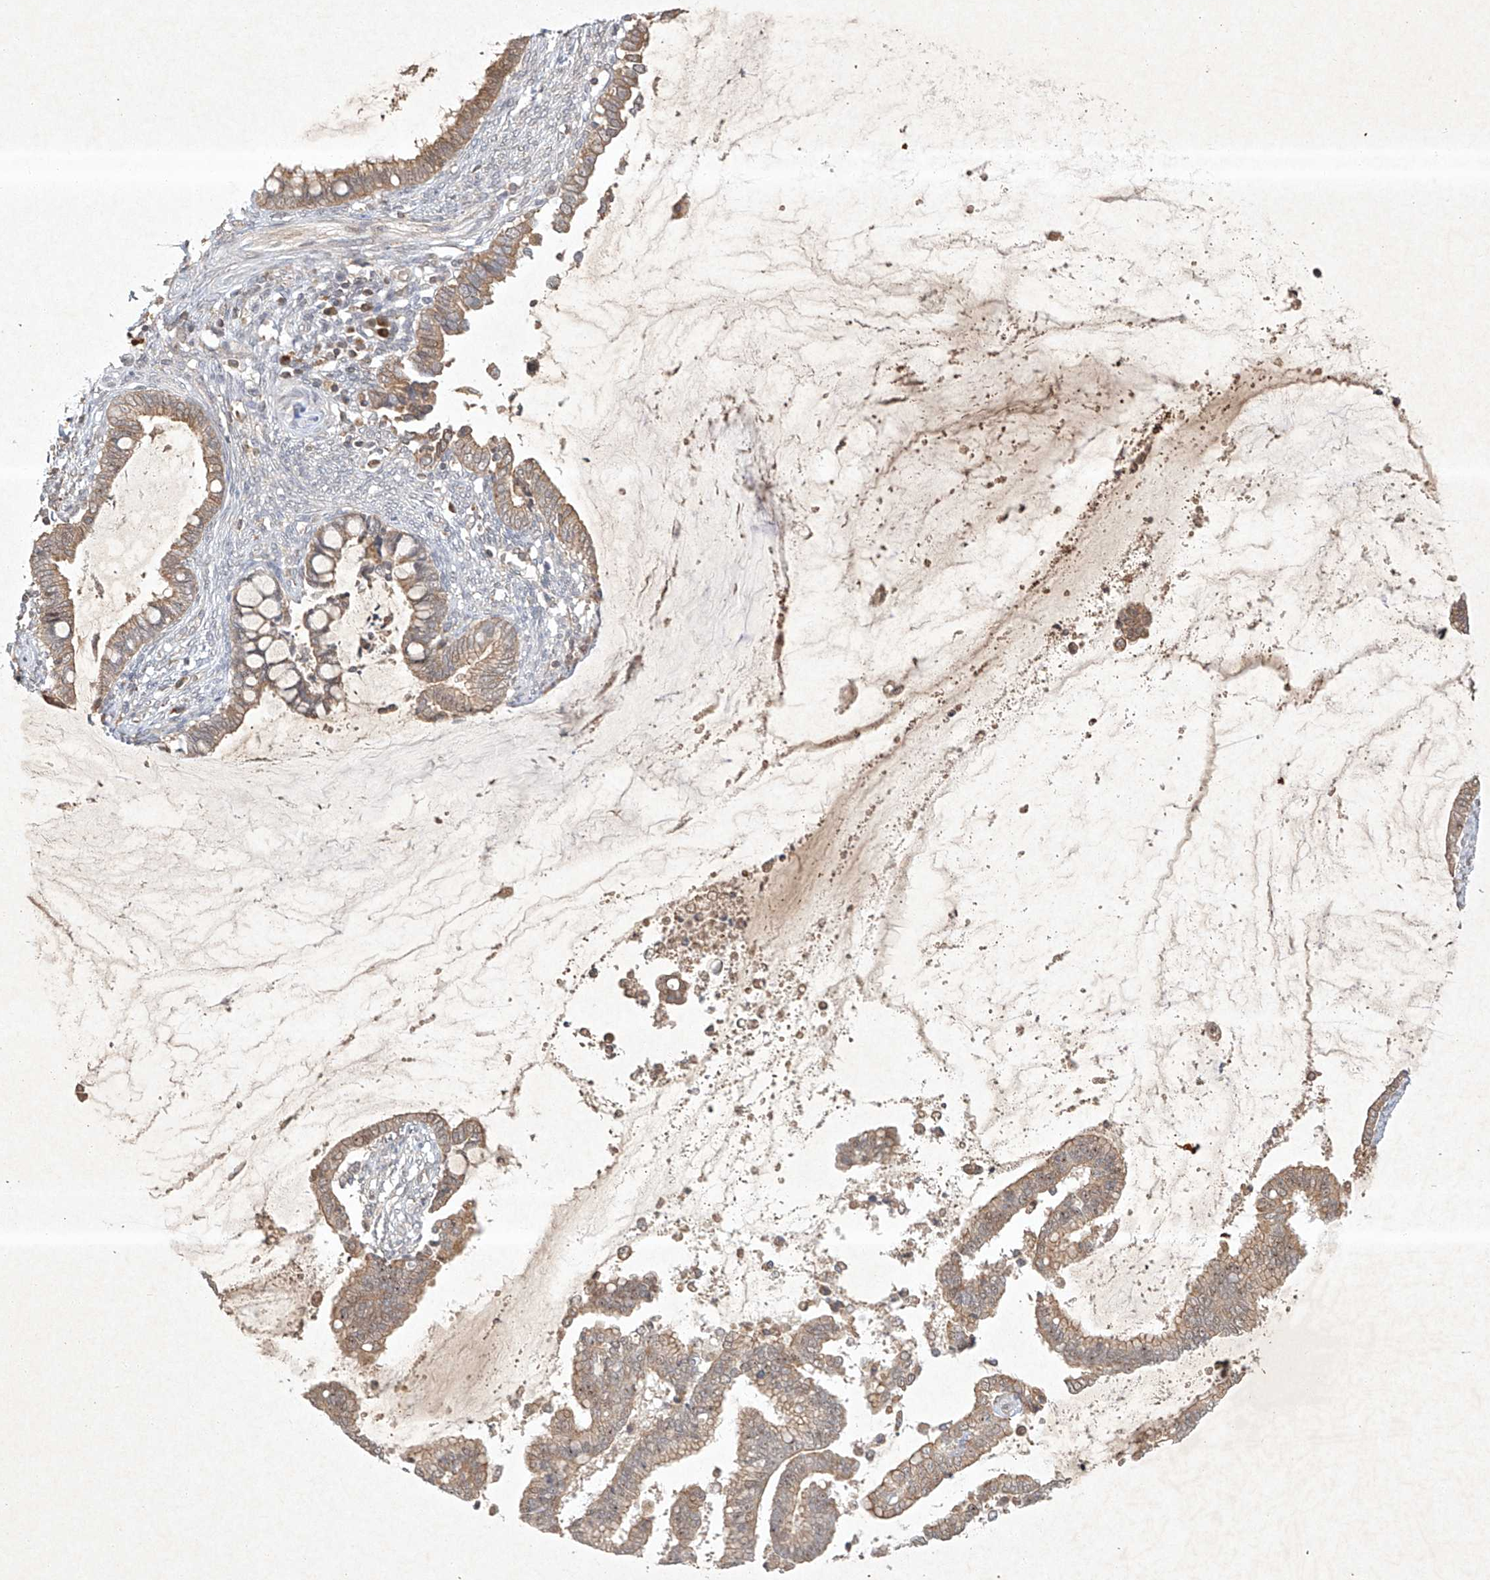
{"staining": {"intensity": "weak", "quantity": ">75%", "location": "cytoplasmic/membranous,nuclear"}, "tissue": "cervical cancer", "cell_type": "Tumor cells", "image_type": "cancer", "snomed": [{"axis": "morphology", "description": "Adenocarcinoma, NOS"}, {"axis": "topography", "description": "Cervix"}], "caption": "Cervical adenocarcinoma stained with DAB (3,3'-diaminobenzidine) immunohistochemistry demonstrates low levels of weak cytoplasmic/membranous and nuclear positivity in approximately >75% of tumor cells.", "gene": "BTRC", "patient": {"sex": "female", "age": 44}}